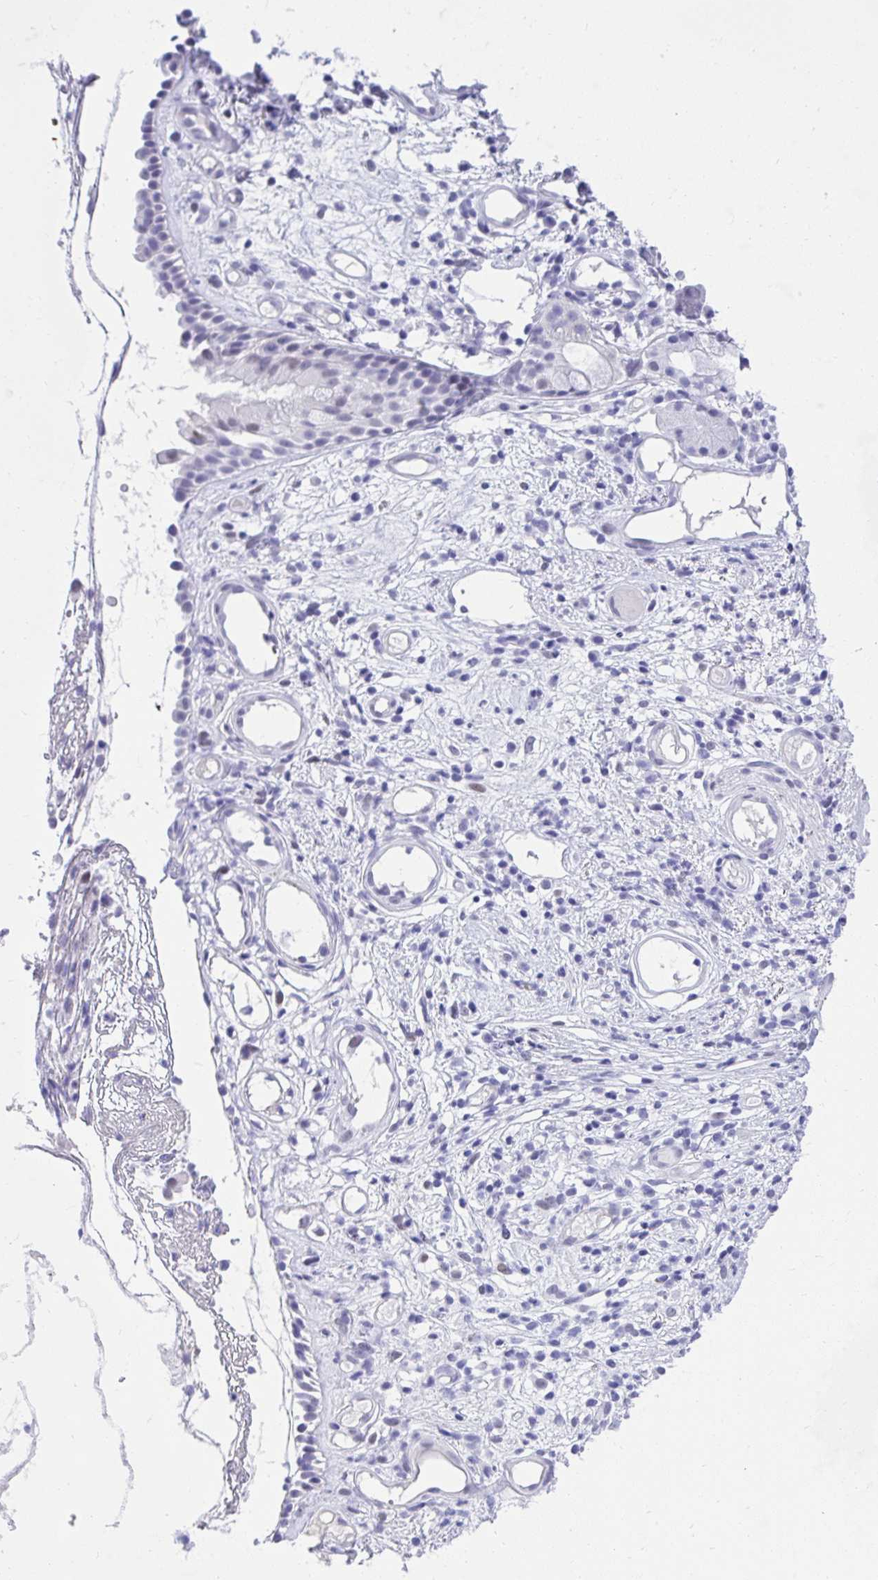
{"staining": {"intensity": "weak", "quantity": "<25%", "location": "nuclear"}, "tissue": "nasopharynx", "cell_type": "Respiratory epithelial cells", "image_type": "normal", "snomed": [{"axis": "morphology", "description": "Normal tissue, NOS"}, {"axis": "morphology", "description": "Inflammation, NOS"}, {"axis": "topography", "description": "Nasopharynx"}], "caption": "Immunohistochemical staining of normal nasopharynx reveals no significant expression in respiratory epithelial cells.", "gene": "KLK1", "patient": {"sex": "male", "age": 54}}